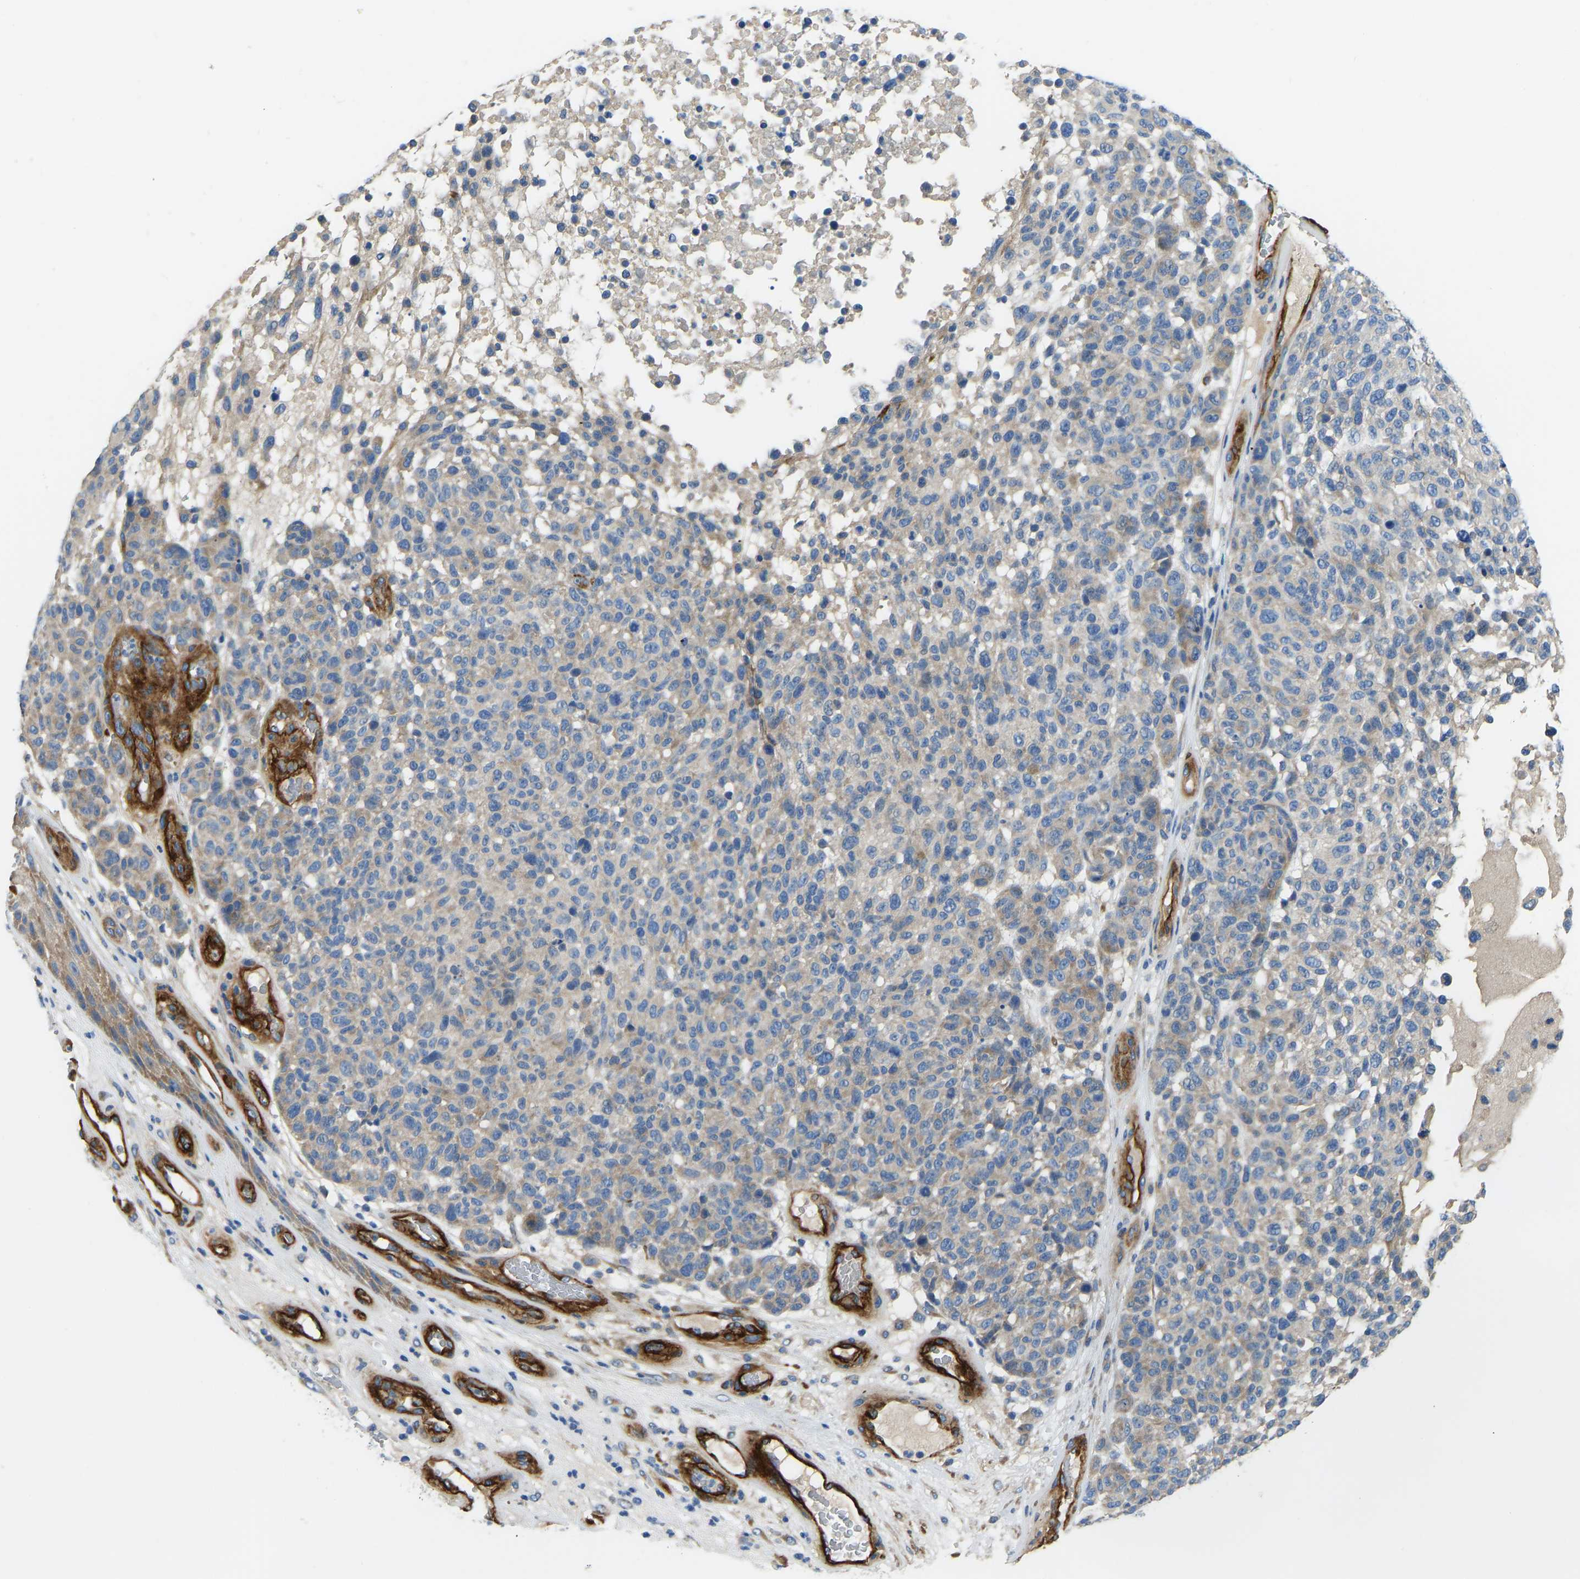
{"staining": {"intensity": "moderate", "quantity": "<25%", "location": "cytoplasmic/membranous"}, "tissue": "melanoma", "cell_type": "Tumor cells", "image_type": "cancer", "snomed": [{"axis": "morphology", "description": "Malignant melanoma, NOS"}, {"axis": "topography", "description": "Skin"}], "caption": "Approximately <25% of tumor cells in malignant melanoma display moderate cytoplasmic/membranous protein staining as visualized by brown immunohistochemical staining.", "gene": "COL15A1", "patient": {"sex": "male", "age": 59}}